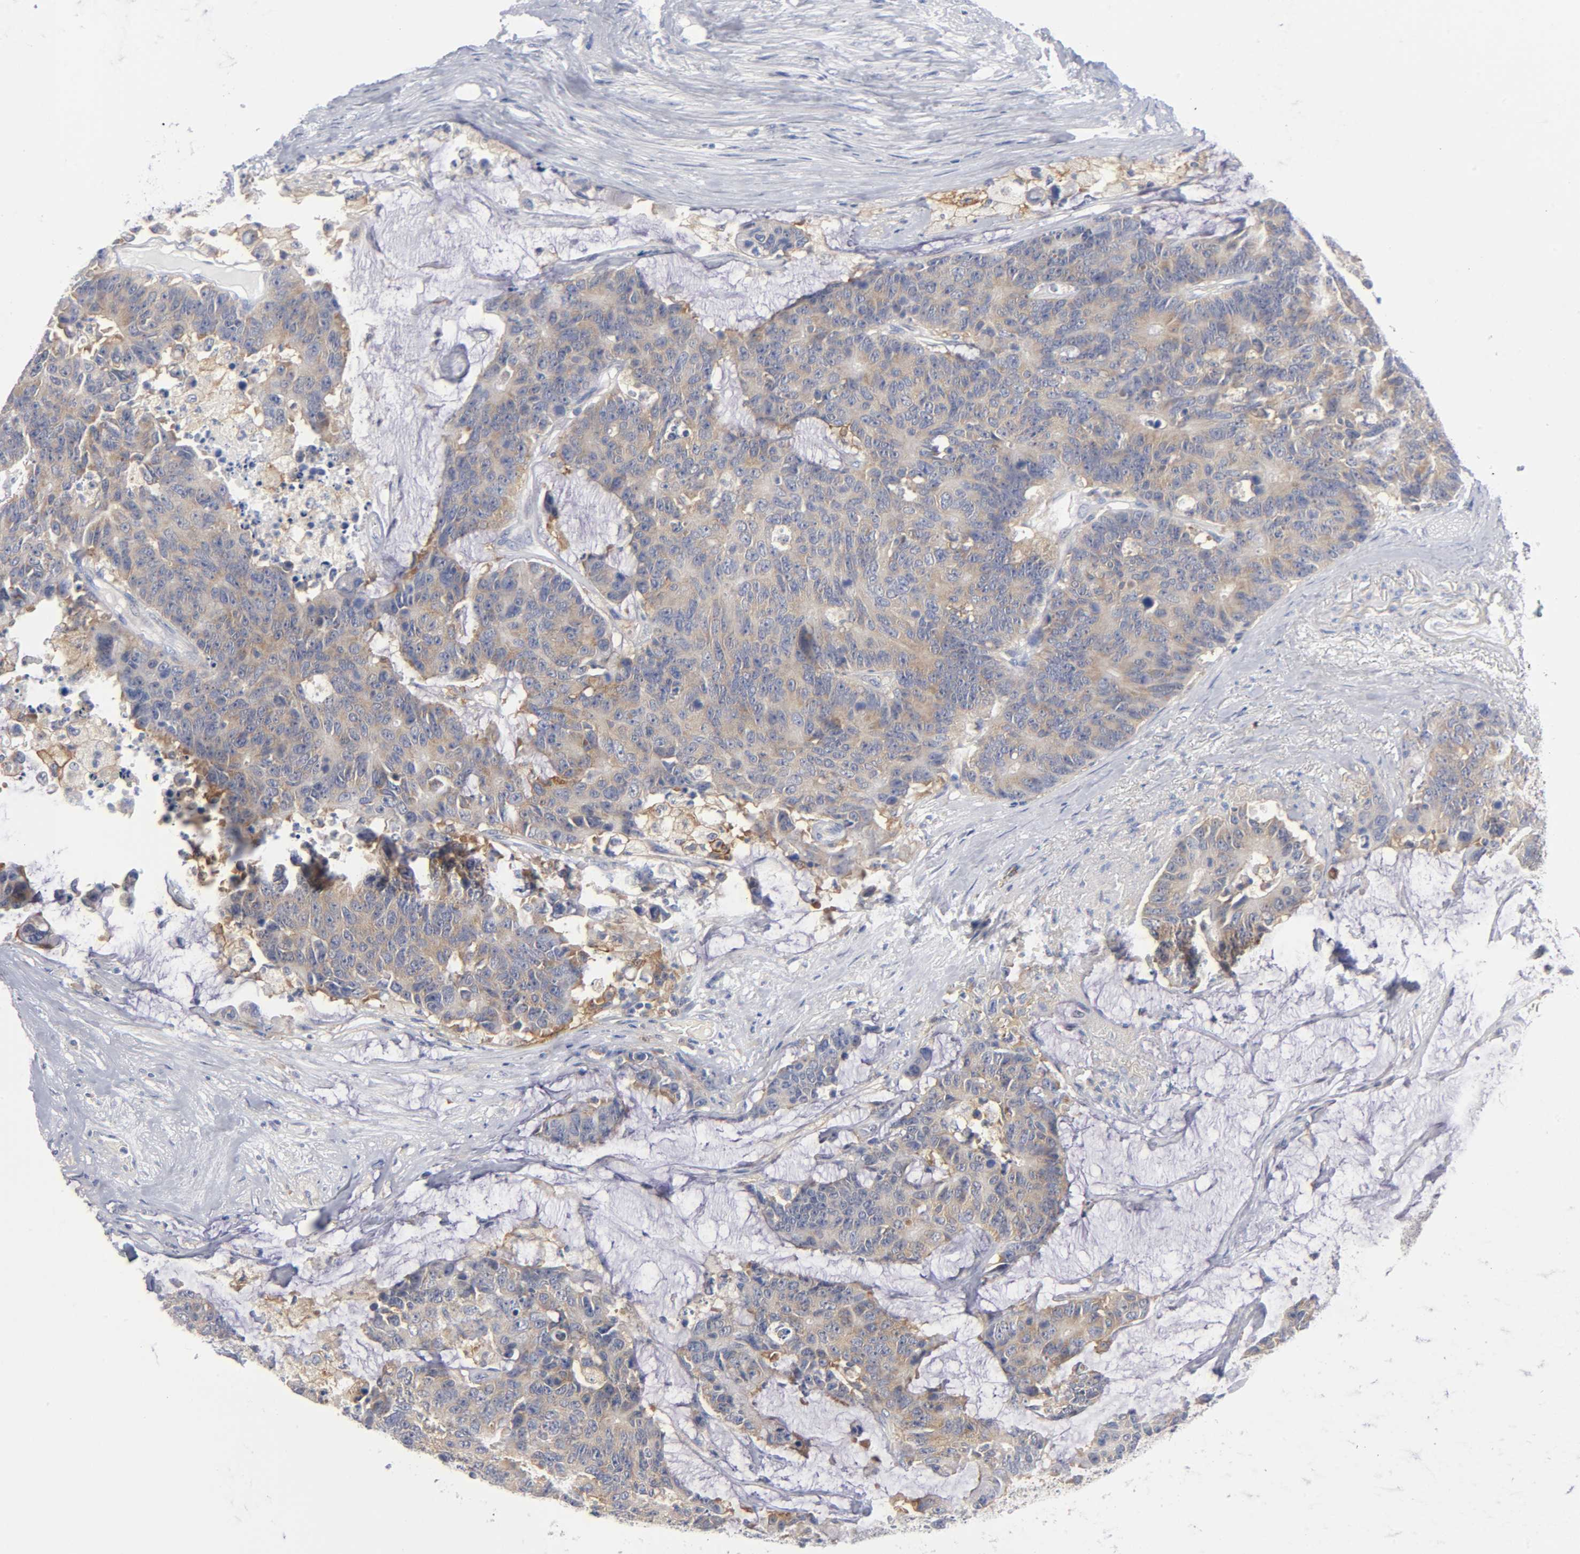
{"staining": {"intensity": "moderate", "quantity": ">75%", "location": "cytoplasmic/membranous"}, "tissue": "colorectal cancer", "cell_type": "Tumor cells", "image_type": "cancer", "snomed": [{"axis": "morphology", "description": "Adenocarcinoma, NOS"}, {"axis": "topography", "description": "Colon"}], "caption": "Protein expression analysis of colorectal cancer (adenocarcinoma) exhibits moderate cytoplasmic/membranous staining in about >75% of tumor cells.", "gene": "CD86", "patient": {"sex": "female", "age": 86}}